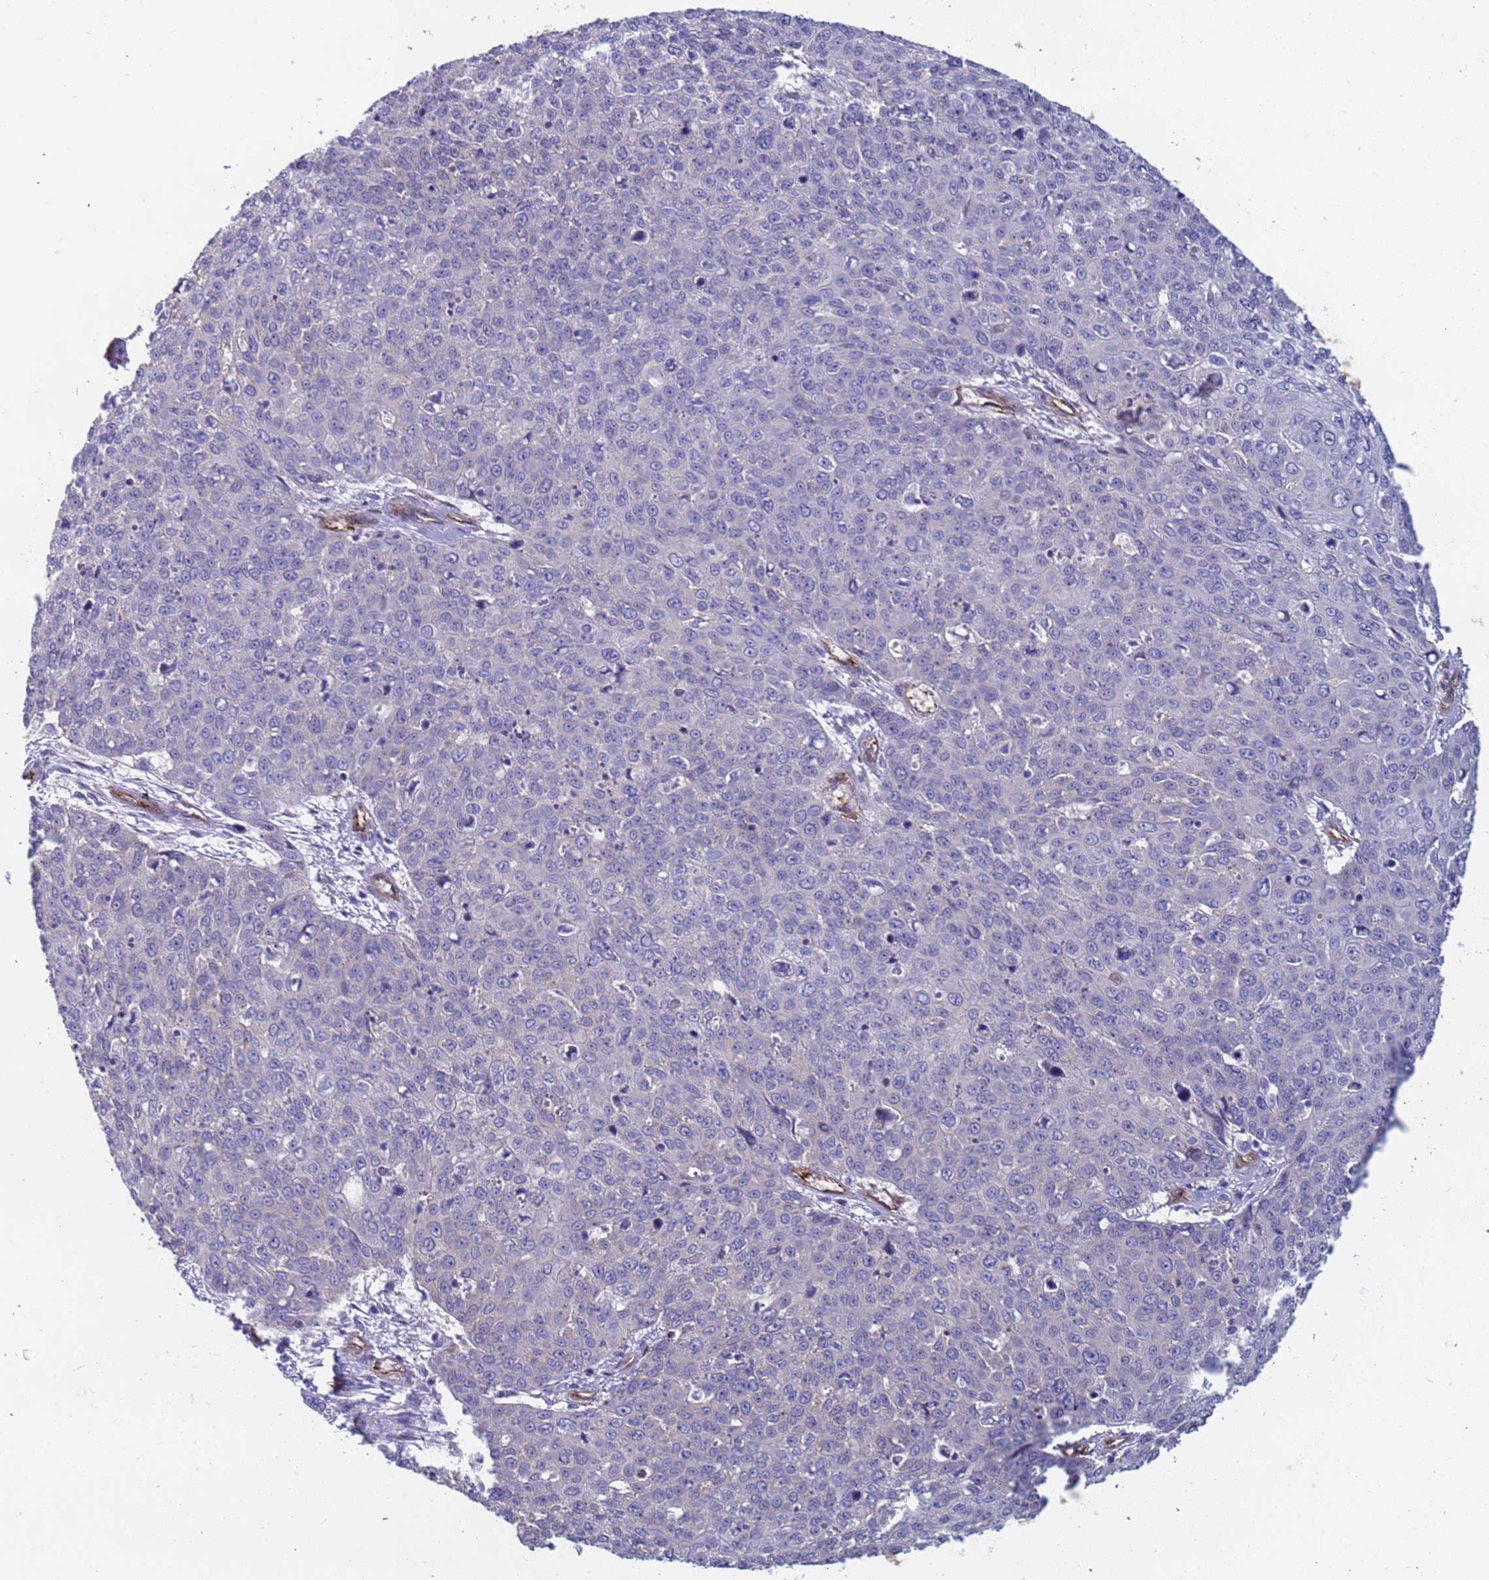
{"staining": {"intensity": "negative", "quantity": "none", "location": "none"}, "tissue": "skin cancer", "cell_type": "Tumor cells", "image_type": "cancer", "snomed": [{"axis": "morphology", "description": "Squamous cell carcinoma, NOS"}, {"axis": "topography", "description": "Skin"}], "caption": "IHC micrograph of neoplastic tissue: human squamous cell carcinoma (skin) stained with DAB shows no significant protein positivity in tumor cells.", "gene": "EHD2", "patient": {"sex": "male", "age": 71}}